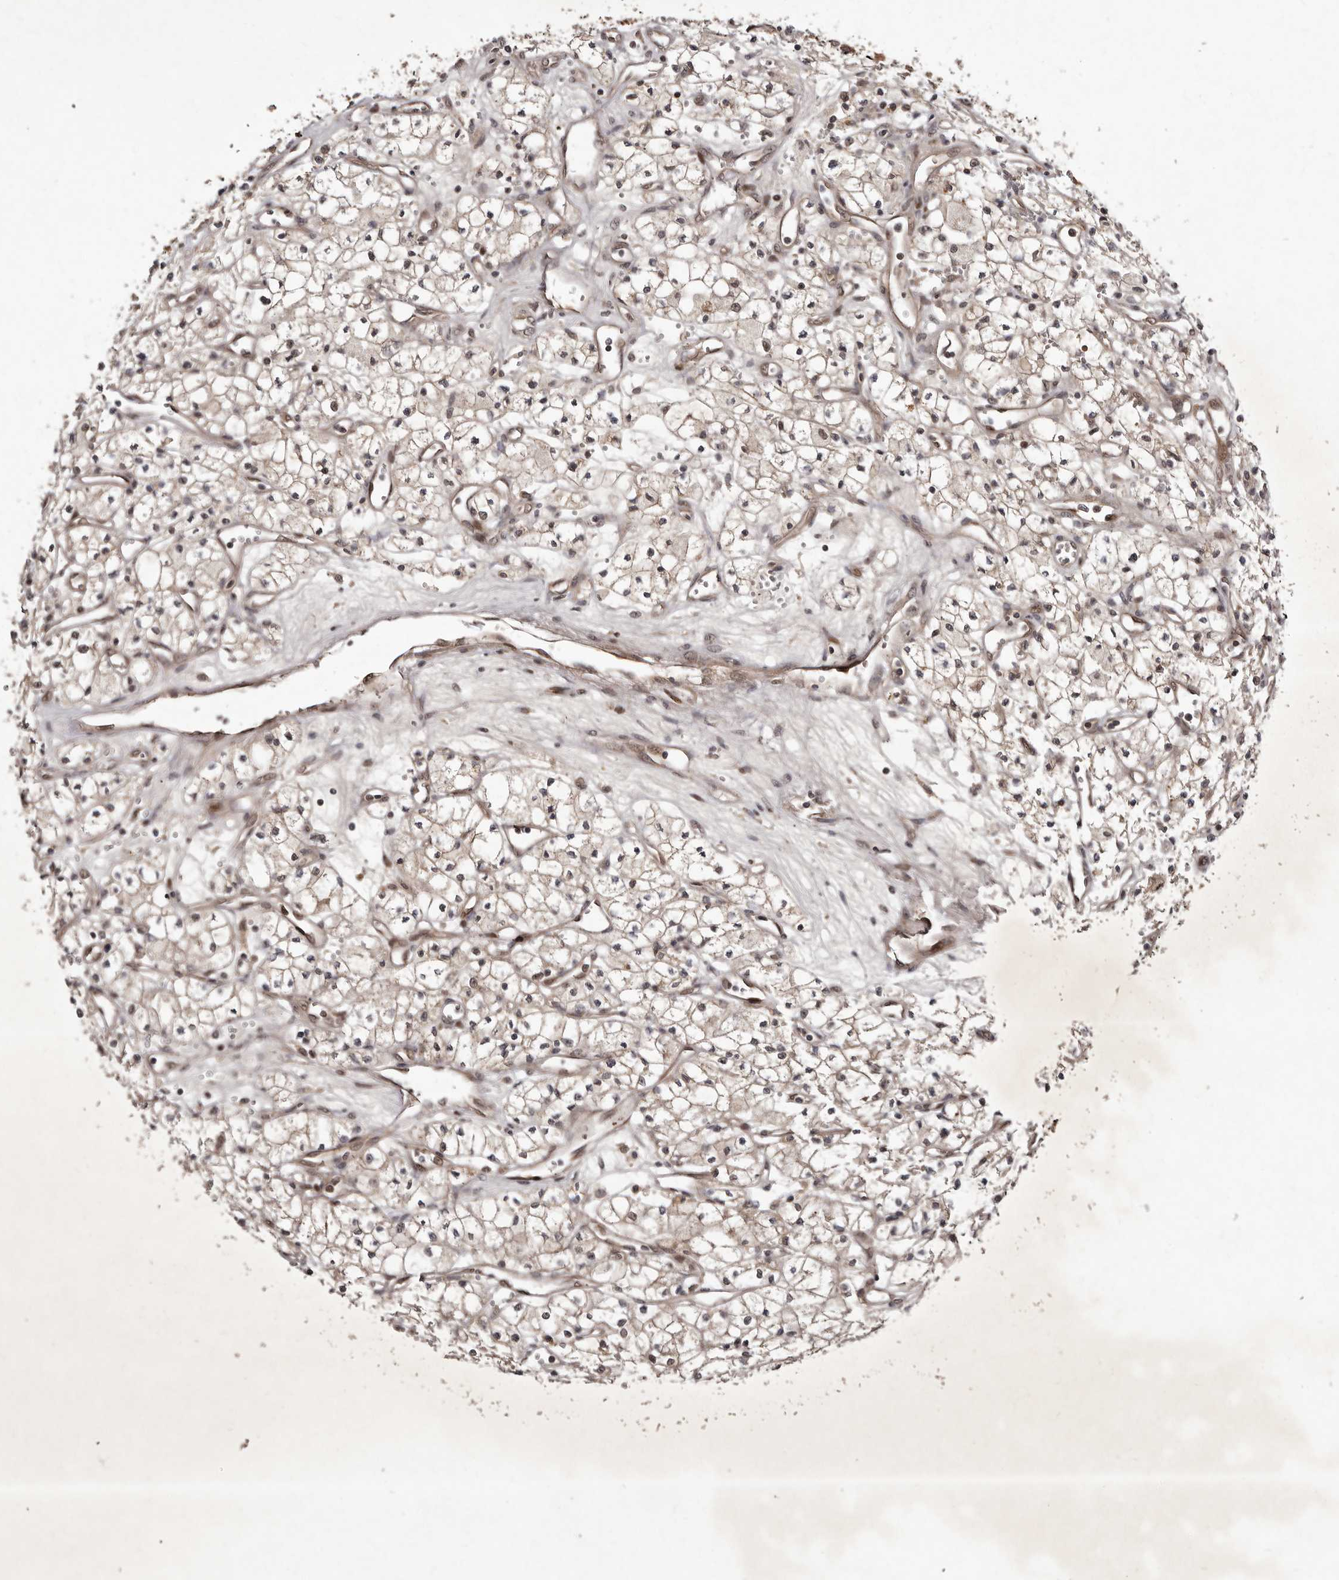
{"staining": {"intensity": "weak", "quantity": "25%-75%", "location": "cytoplasmic/membranous,nuclear"}, "tissue": "renal cancer", "cell_type": "Tumor cells", "image_type": "cancer", "snomed": [{"axis": "morphology", "description": "Adenocarcinoma, NOS"}, {"axis": "topography", "description": "Kidney"}], "caption": "Renal cancer stained with a protein marker shows weak staining in tumor cells.", "gene": "ABL1", "patient": {"sex": "male", "age": 59}}